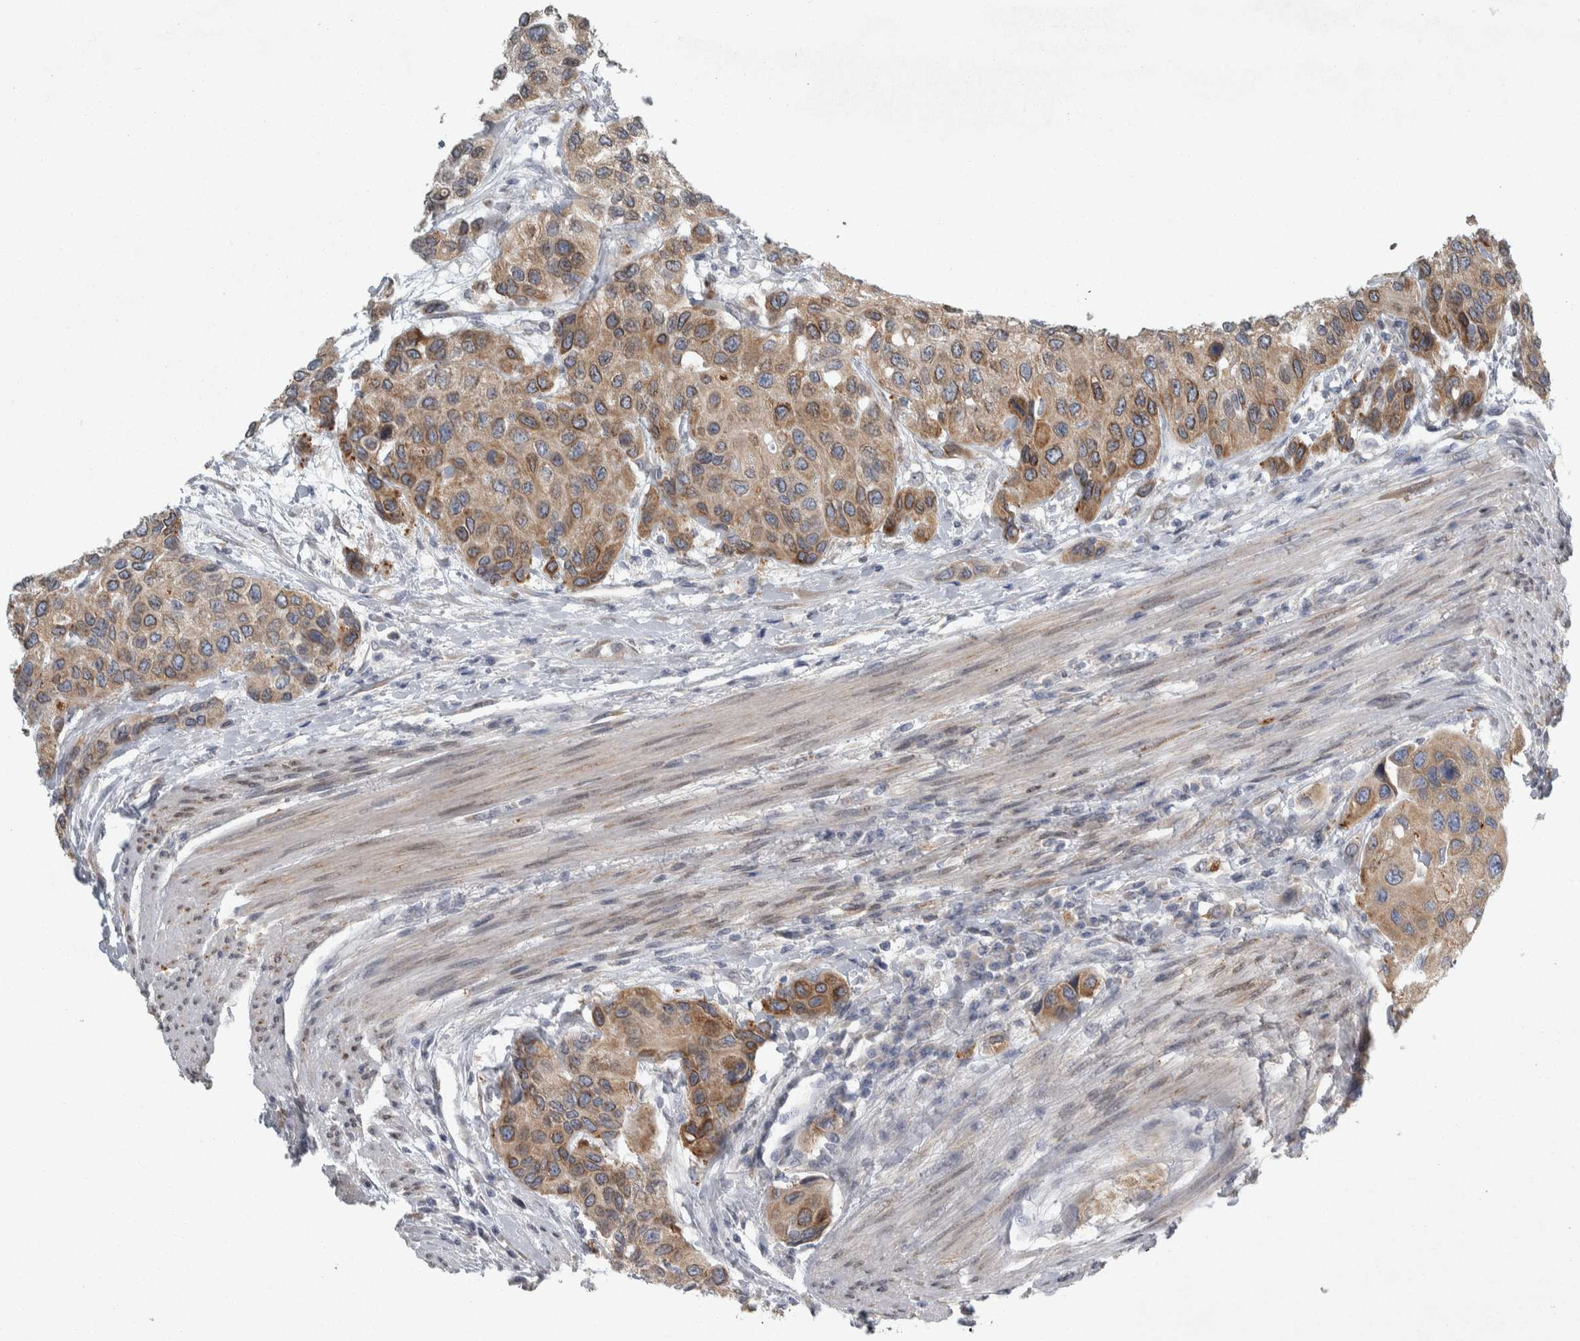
{"staining": {"intensity": "moderate", "quantity": ">75%", "location": "cytoplasmic/membranous"}, "tissue": "urothelial cancer", "cell_type": "Tumor cells", "image_type": "cancer", "snomed": [{"axis": "morphology", "description": "Urothelial carcinoma, High grade"}, {"axis": "topography", "description": "Urinary bladder"}], "caption": "Immunohistochemistry staining of urothelial cancer, which demonstrates medium levels of moderate cytoplasmic/membranous expression in approximately >75% of tumor cells indicating moderate cytoplasmic/membranous protein positivity. The staining was performed using DAB (brown) for protein detection and nuclei were counterstained in hematoxylin (blue).", "gene": "SIGMAR1", "patient": {"sex": "female", "age": 56}}